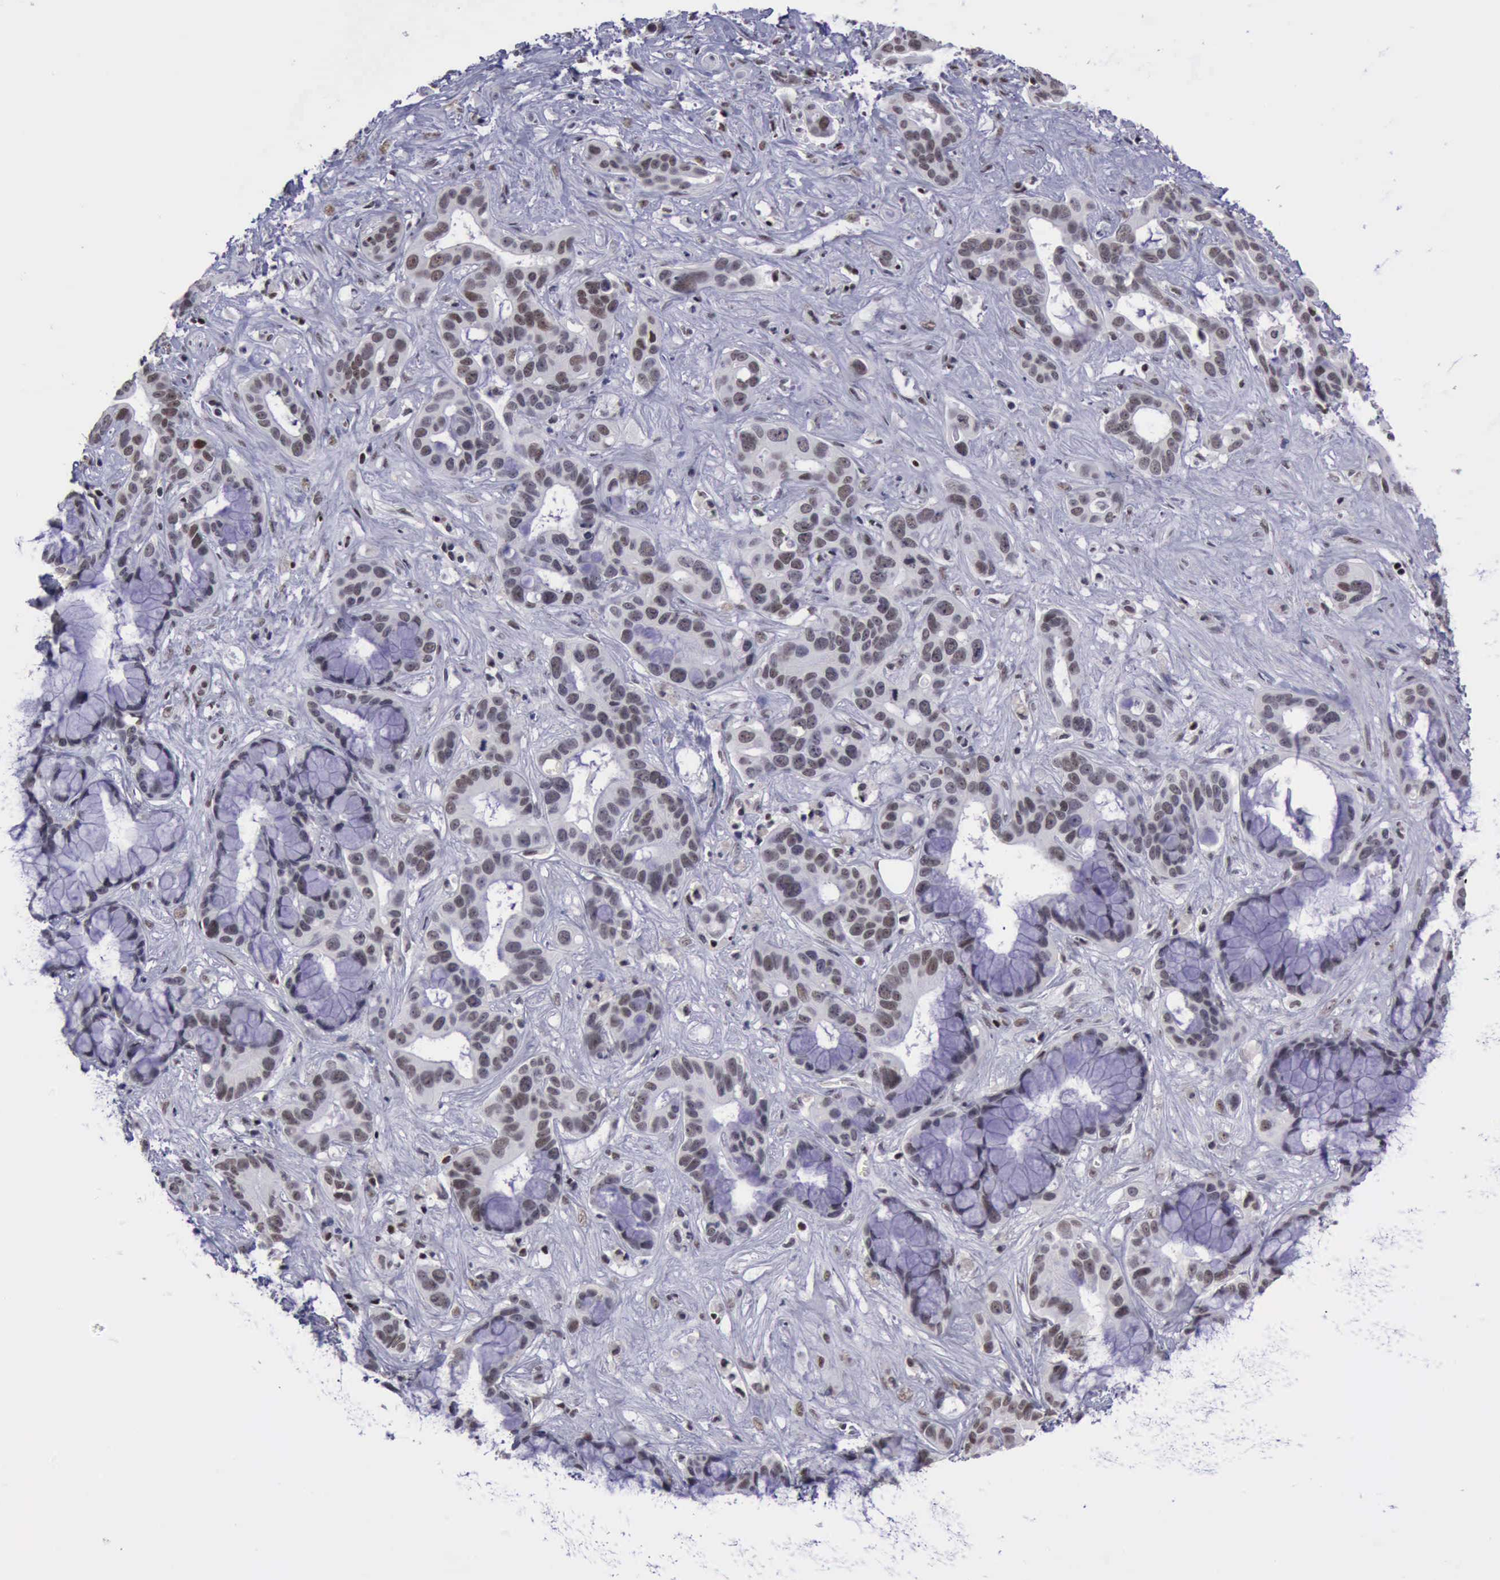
{"staining": {"intensity": "moderate", "quantity": ">75%", "location": "nuclear"}, "tissue": "liver cancer", "cell_type": "Tumor cells", "image_type": "cancer", "snomed": [{"axis": "morphology", "description": "Cholangiocarcinoma"}, {"axis": "topography", "description": "Liver"}], "caption": "Approximately >75% of tumor cells in liver cholangiocarcinoma show moderate nuclear protein positivity as visualized by brown immunohistochemical staining.", "gene": "YY1", "patient": {"sex": "female", "age": 65}}